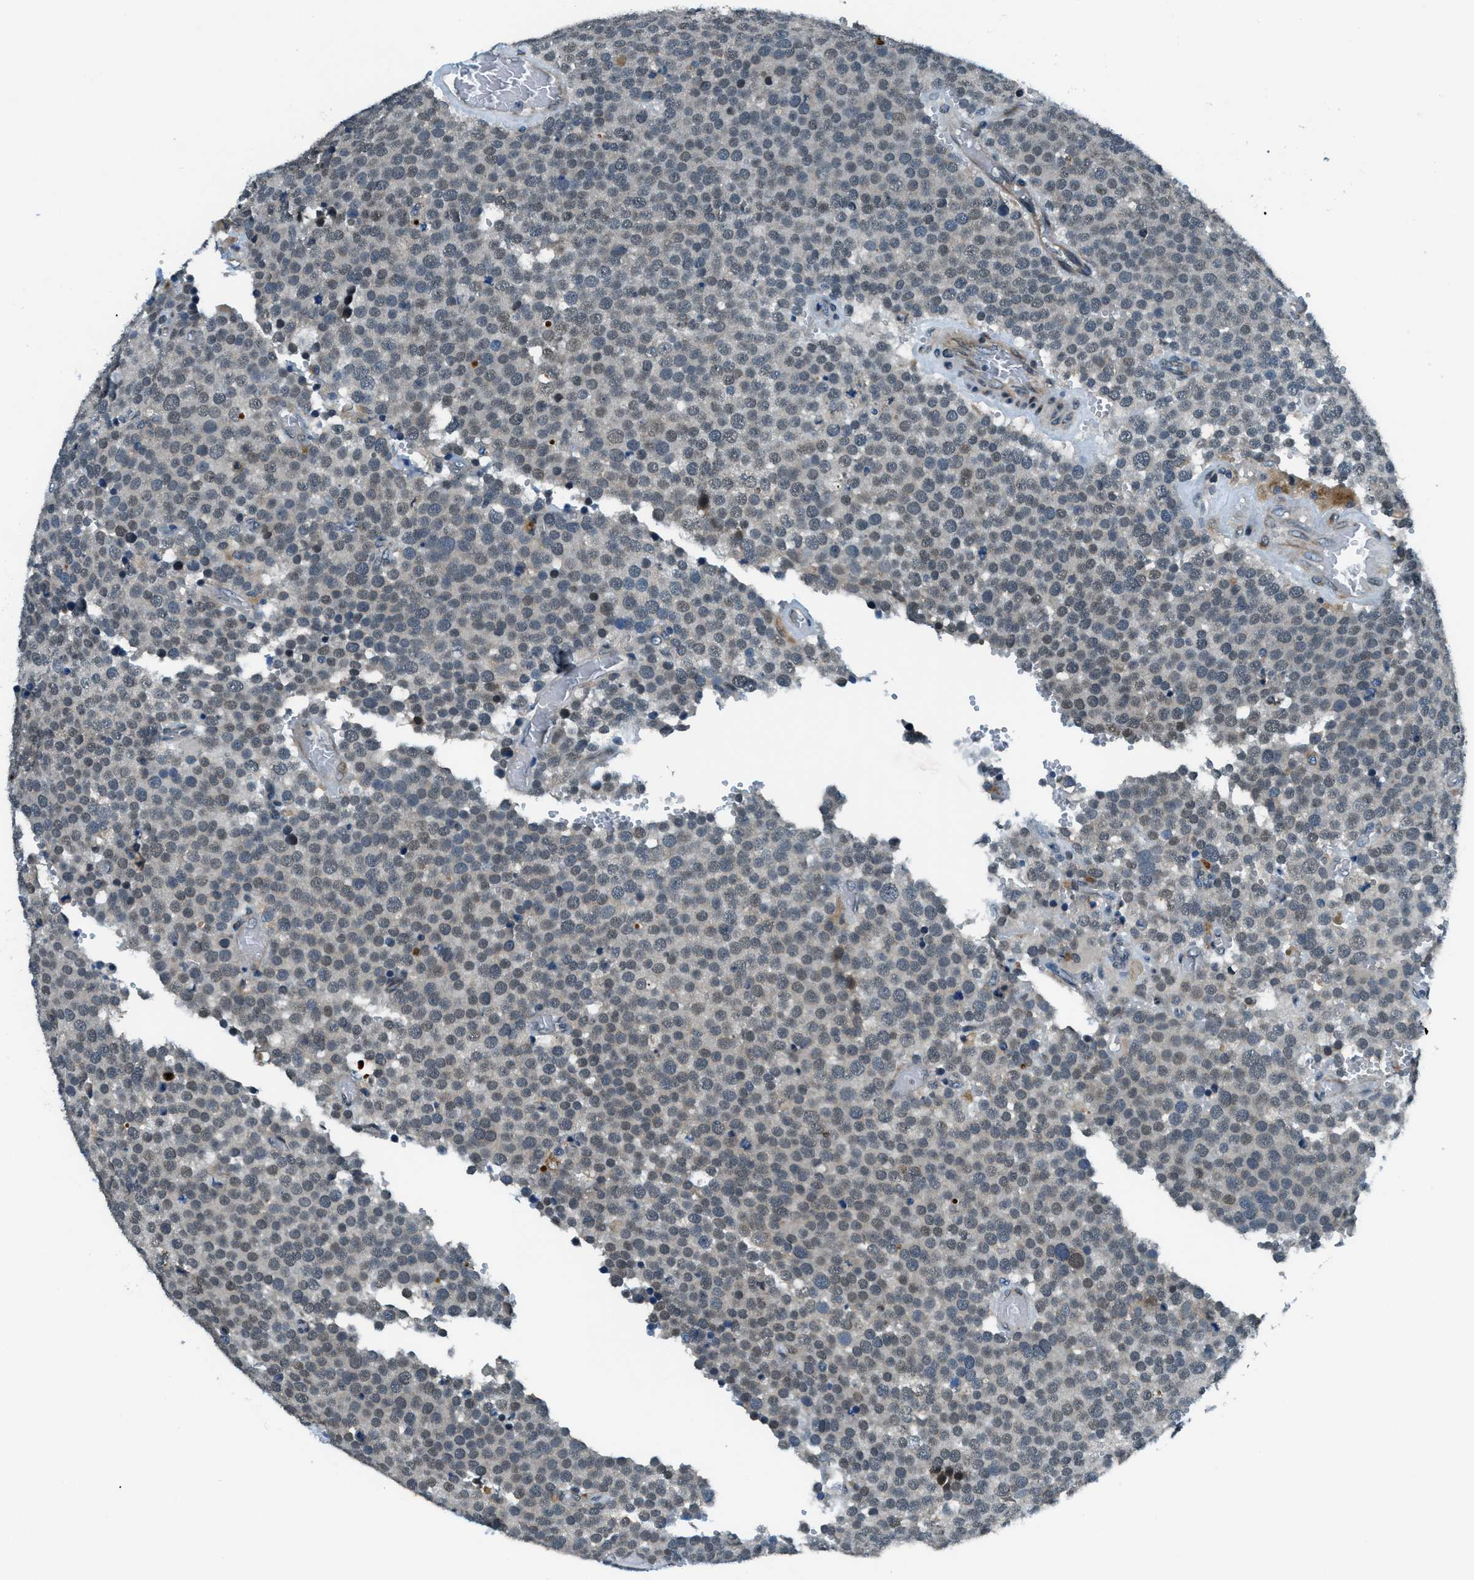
{"staining": {"intensity": "weak", "quantity": "<25%", "location": "nuclear"}, "tissue": "testis cancer", "cell_type": "Tumor cells", "image_type": "cancer", "snomed": [{"axis": "morphology", "description": "Normal tissue, NOS"}, {"axis": "morphology", "description": "Seminoma, NOS"}, {"axis": "topography", "description": "Testis"}], "caption": "Tumor cells show no significant protein expression in testis seminoma.", "gene": "GINM1", "patient": {"sex": "male", "age": 71}}